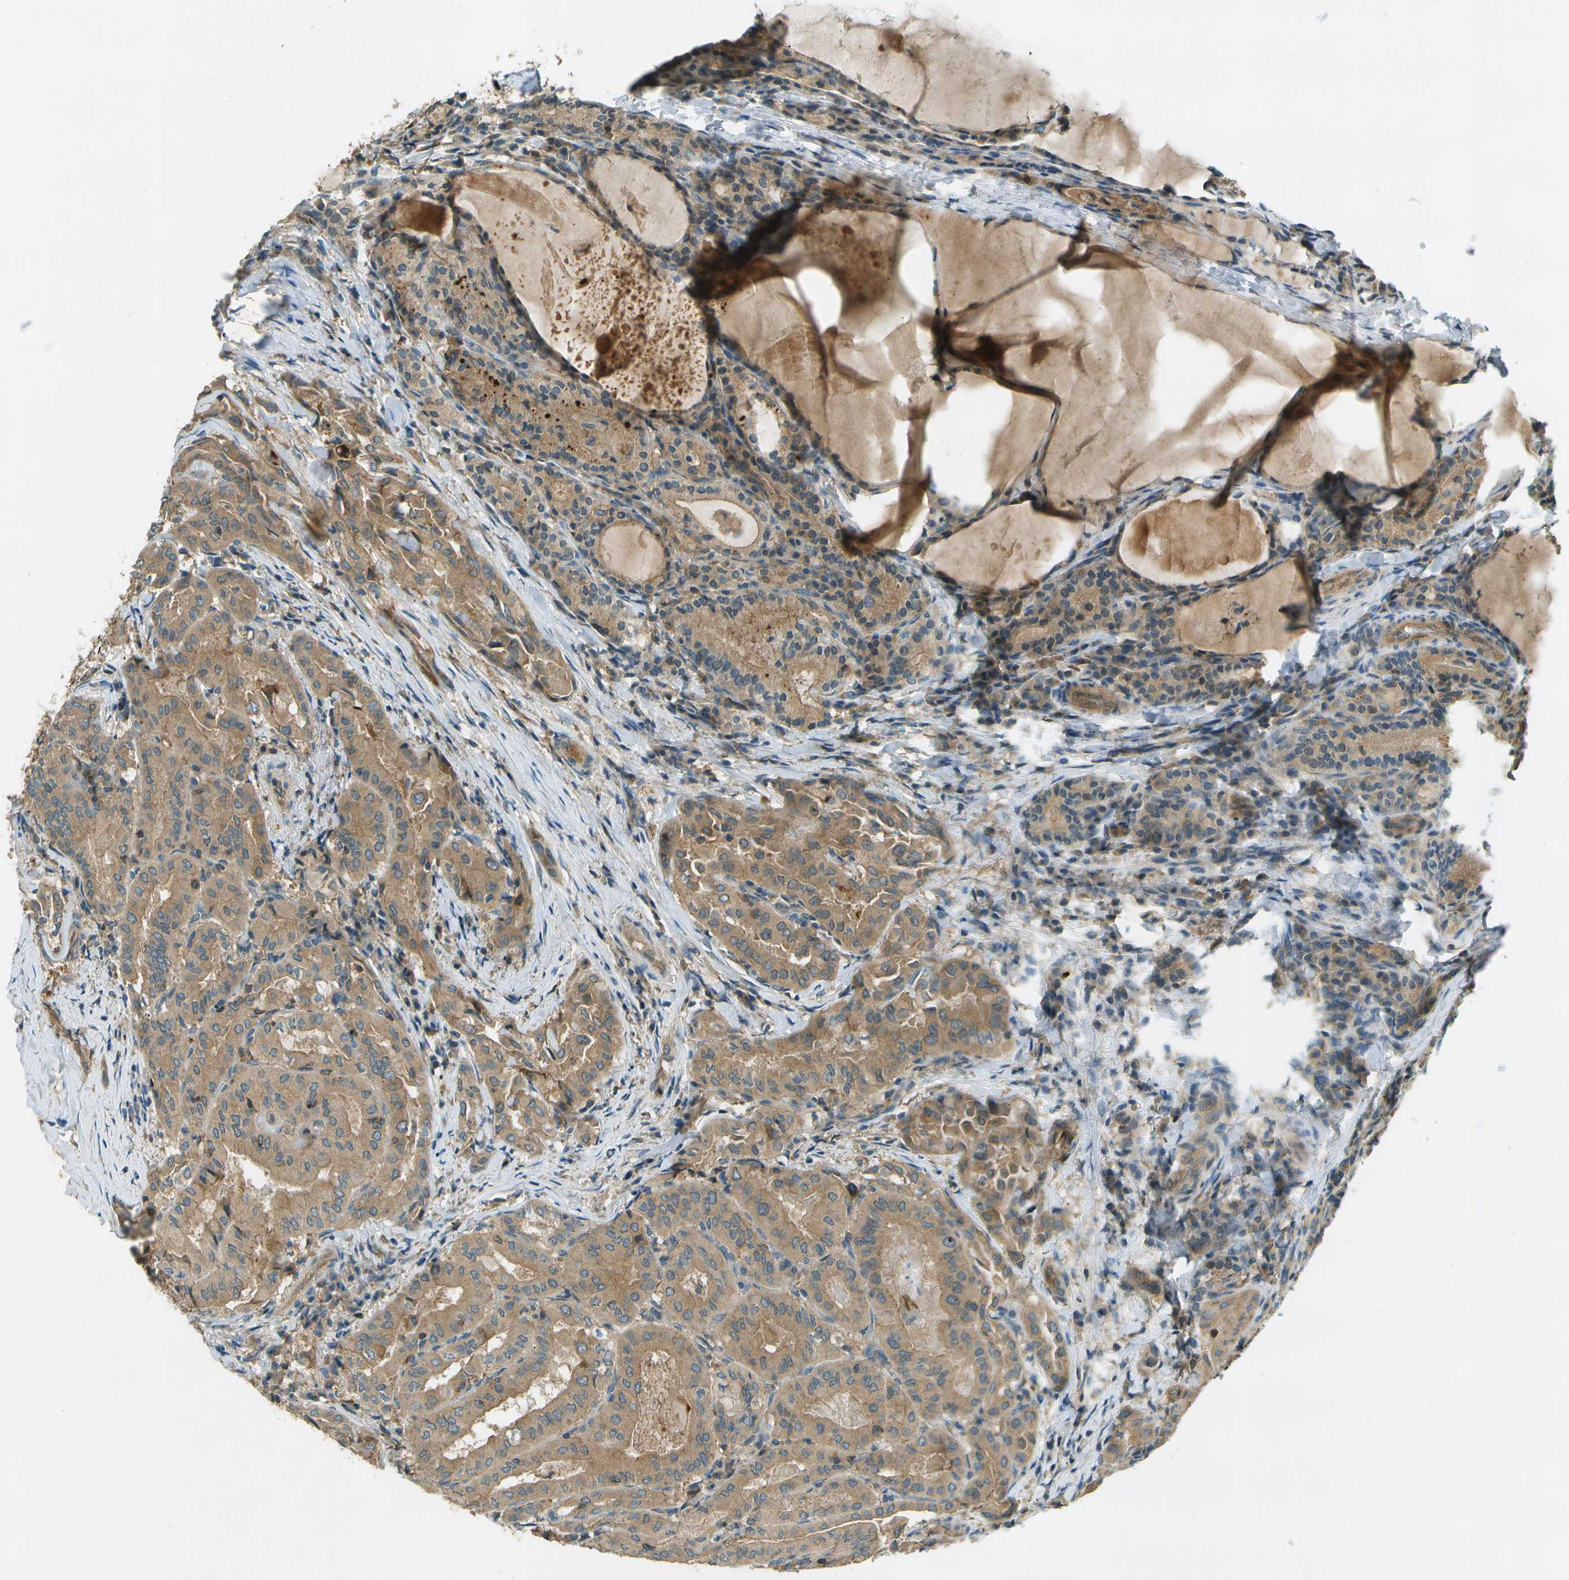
{"staining": {"intensity": "moderate", "quantity": ">75%", "location": "cytoplasmic/membranous"}, "tissue": "thyroid cancer", "cell_type": "Tumor cells", "image_type": "cancer", "snomed": [{"axis": "morphology", "description": "Papillary adenocarcinoma, NOS"}, {"axis": "topography", "description": "Thyroid gland"}], "caption": "Human thyroid cancer stained with a brown dye demonstrates moderate cytoplasmic/membranous positive positivity in approximately >75% of tumor cells.", "gene": "NUDT4", "patient": {"sex": "female", "age": 42}}